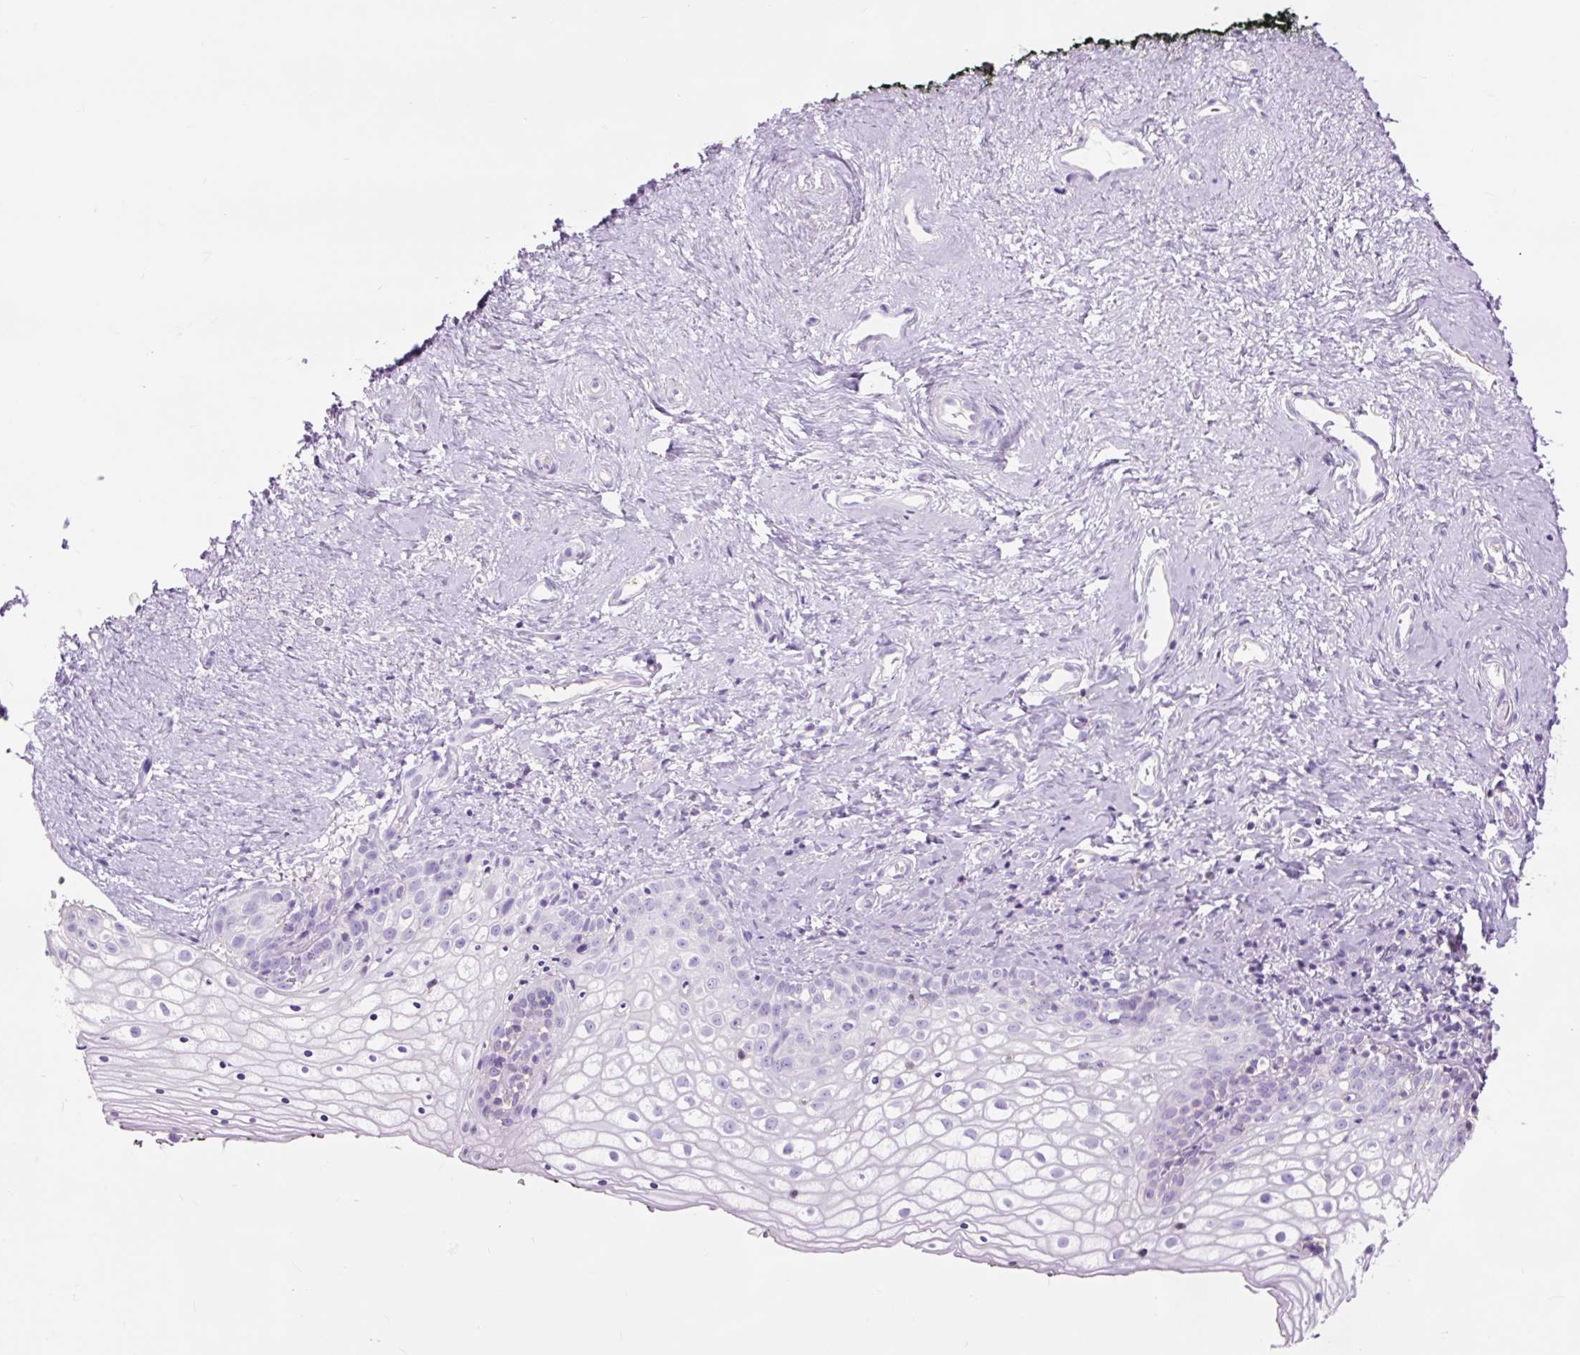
{"staining": {"intensity": "negative", "quantity": "none", "location": "none"}, "tissue": "vagina", "cell_type": "Squamous epithelial cells", "image_type": "normal", "snomed": [{"axis": "morphology", "description": "Normal tissue, NOS"}, {"axis": "topography", "description": "Vagina"}], "caption": "Human vagina stained for a protein using IHC demonstrates no expression in squamous epithelial cells.", "gene": "OR10A7", "patient": {"sex": "female", "age": 59}}